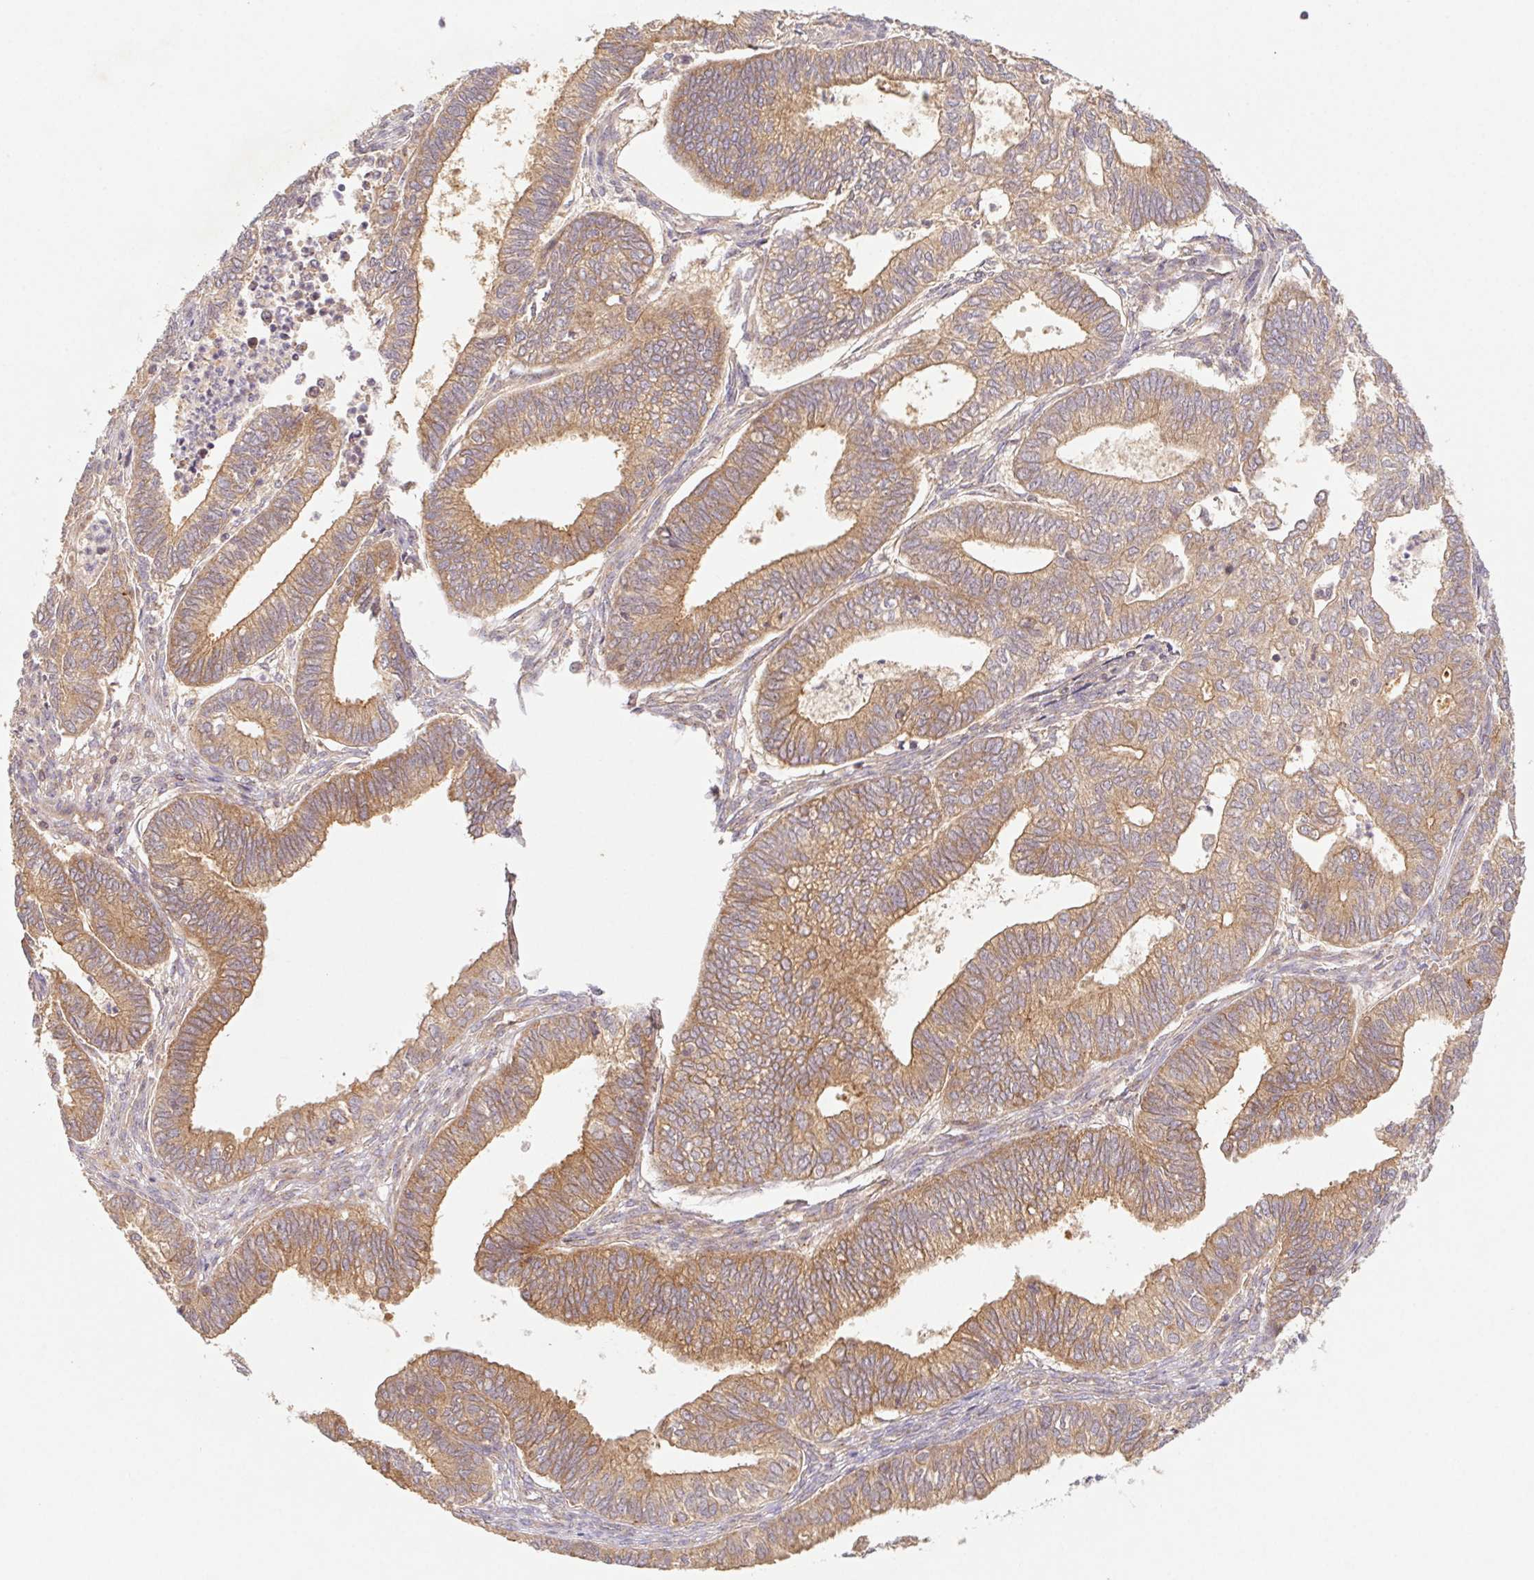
{"staining": {"intensity": "moderate", "quantity": ">75%", "location": "cytoplasmic/membranous"}, "tissue": "ovarian cancer", "cell_type": "Tumor cells", "image_type": "cancer", "snomed": [{"axis": "morphology", "description": "Carcinoma, endometroid"}, {"axis": "topography", "description": "Ovary"}], "caption": "Immunohistochemistry (IHC) of ovarian cancer shows medium levels of moderate cytoplasmic/membranous positivity in about >75% of tumor cells.", "gene": "MTHFD1", "patient": {"sex": "female", "age": 64}}